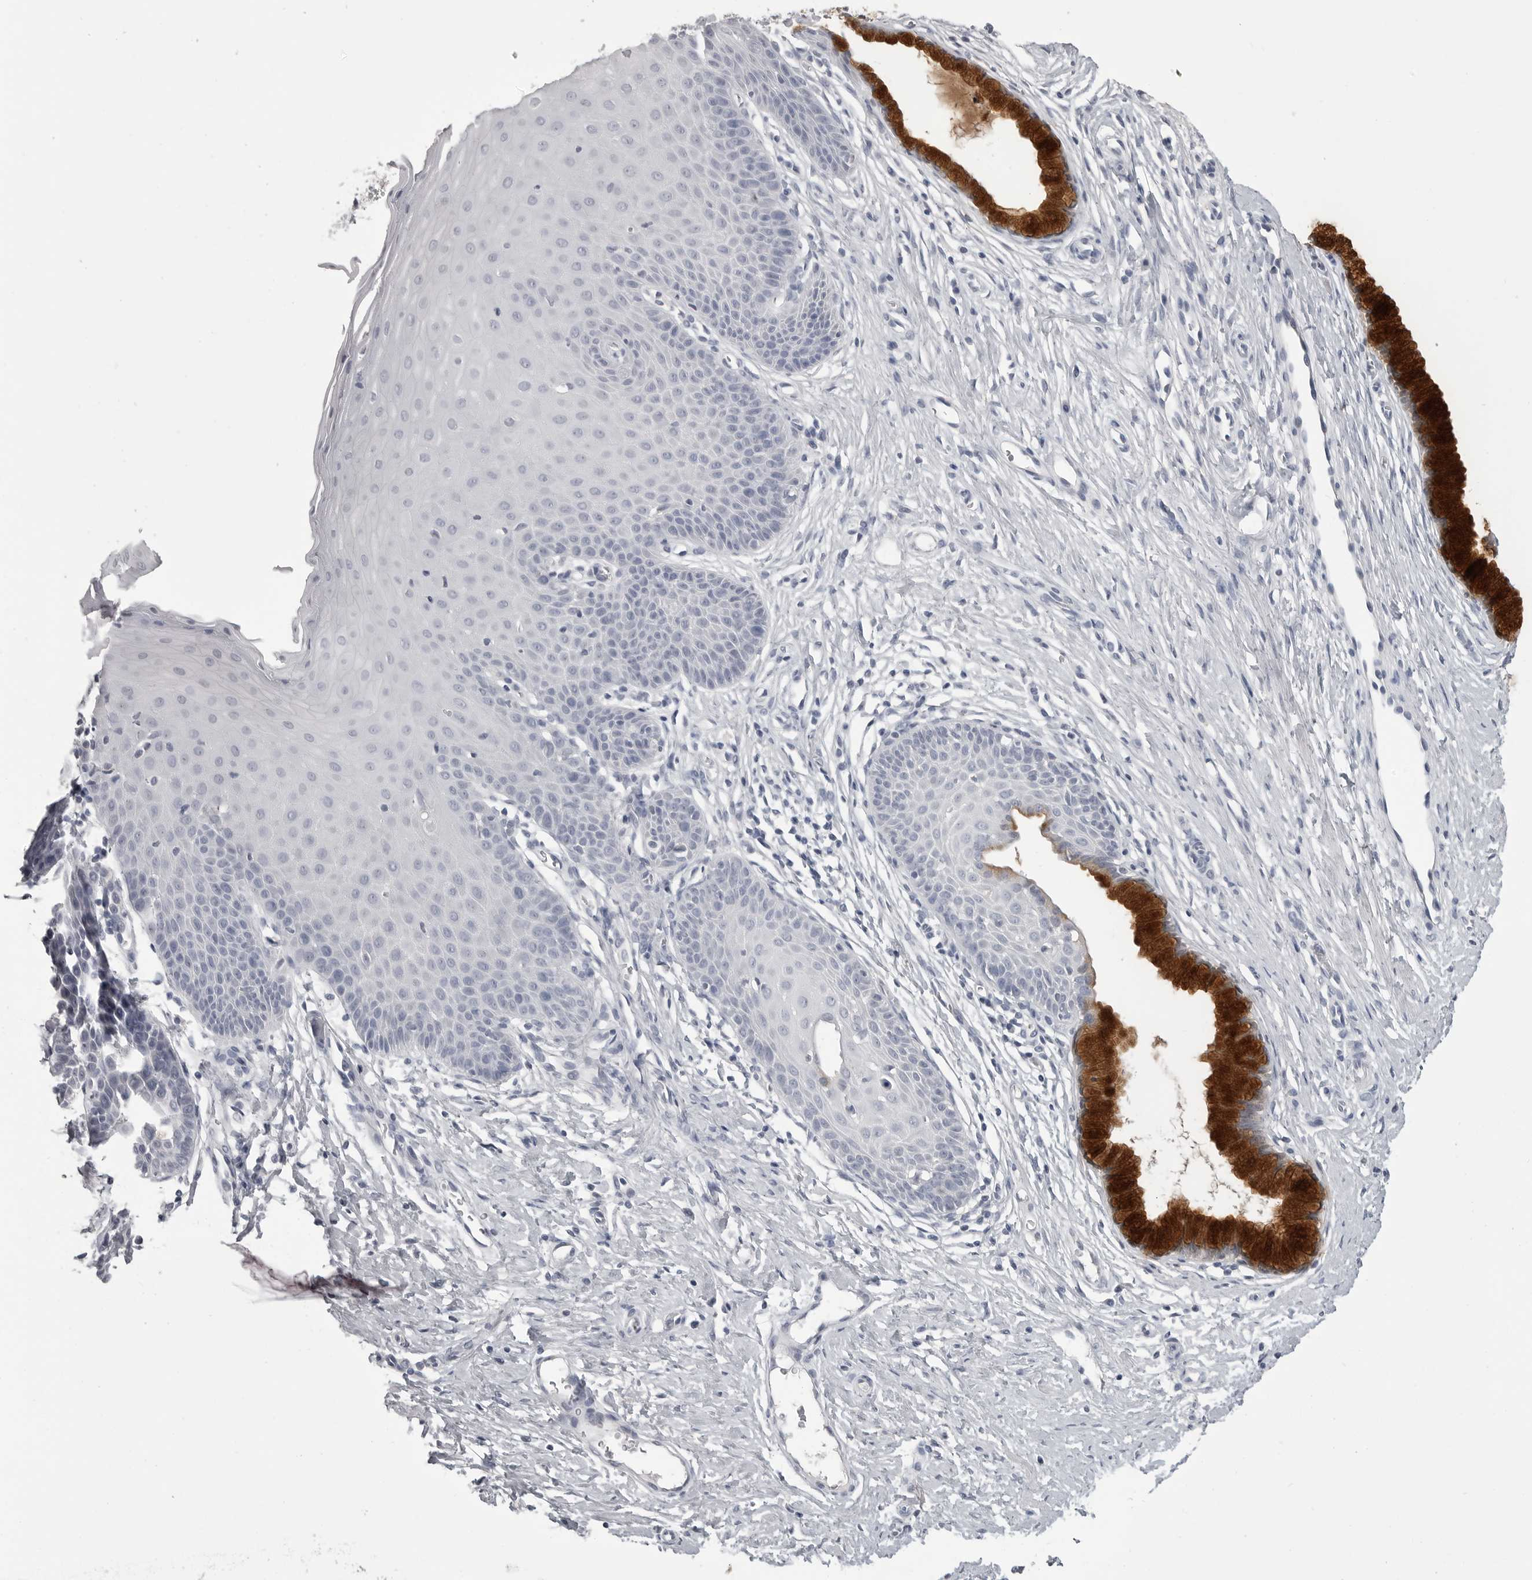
{"staining": {"intensity": "strong", "quantity": ">75%", "location": "cytoplasmic/membranous"}, "tissue": "cervix", "cell_type": "Glandular cells", "image_type": "normal", "snomed": [{"axis": "morphology", "description": "Normal tissue, NOS"}, {"axis": "topography", "description": "Cervix"}], "caption": "This image reveals unremarkable cervix stained with immunohistochemistry (IHC) to label a protein in brown. The cytoplasmic/membranous of glandular cells show strong positivity for the protein. Nuclei are counter-stained blue.", "gene": "TIMP1", "patient": {"sex": "female", "age": 36}}